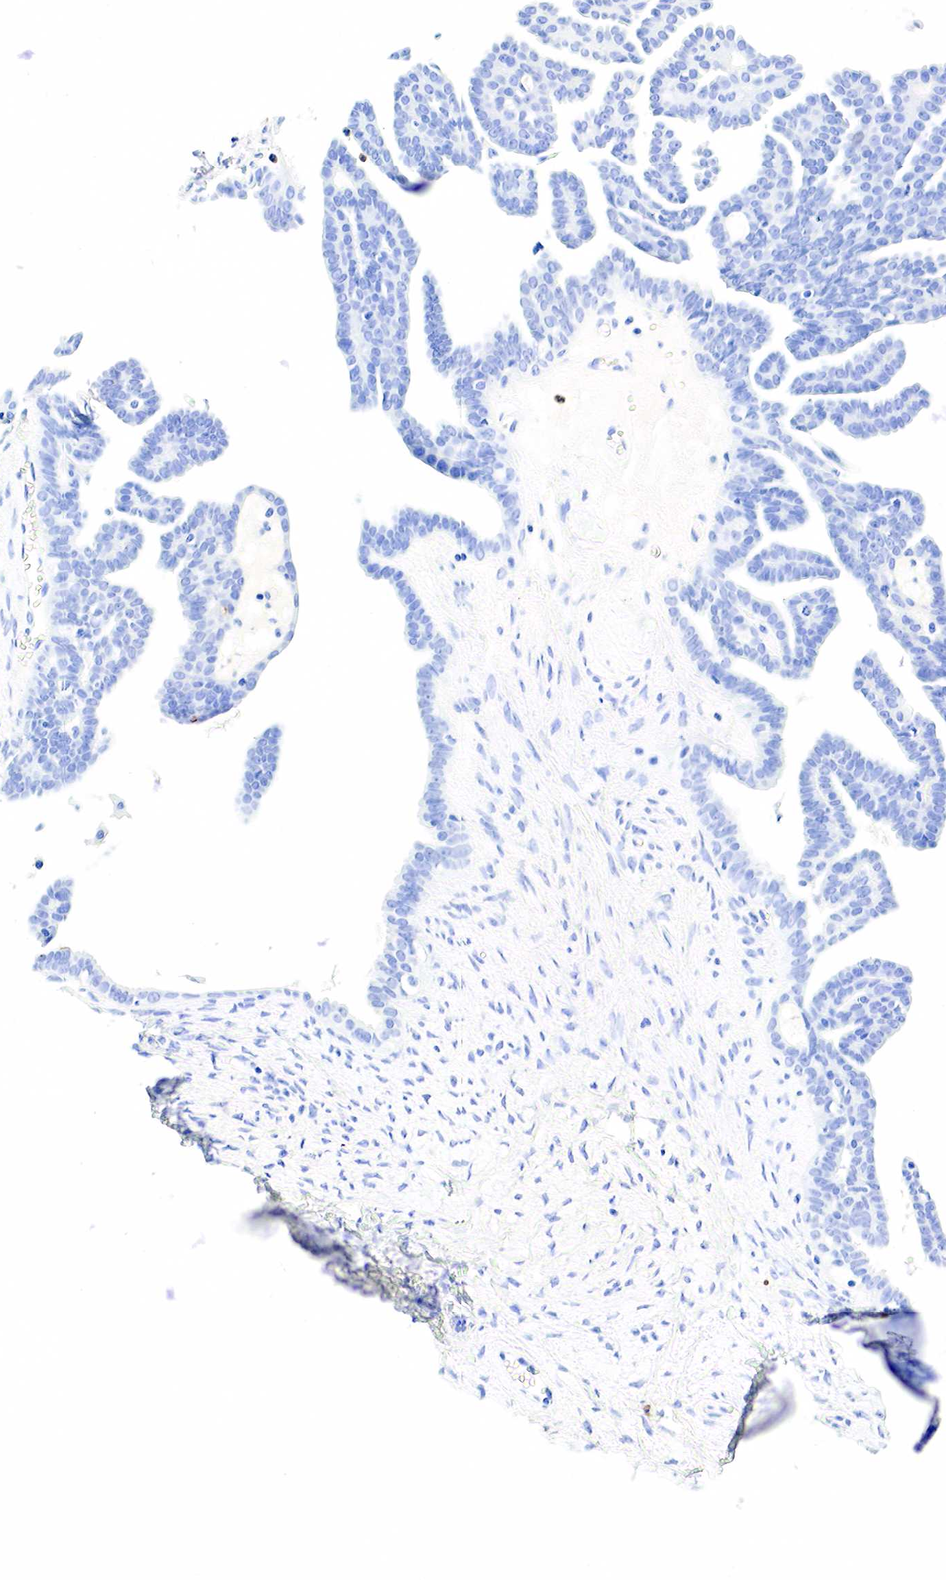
{"staining": {"intensity": "negative", "quantity": "none", "location": "none"}, "tissue": "ovarian cancer", "cell_type": "Tumor cells", "image_type": "cancer", "snomed": [{"axis": "morphology", "description": "Cystadenocarcinoma, serous, NOS"}, {"axis": "topography", "description": "Ovary"}], "caption": "This is a image of IHC staining of ovarian cancer, which shows no positivity in tumor cells. (DAB (3,3'-diaminobenzidine) immunohistochemistry, high magnification).", "gene": "FUT4", "patient": {"sex": "female", "age": 71}}